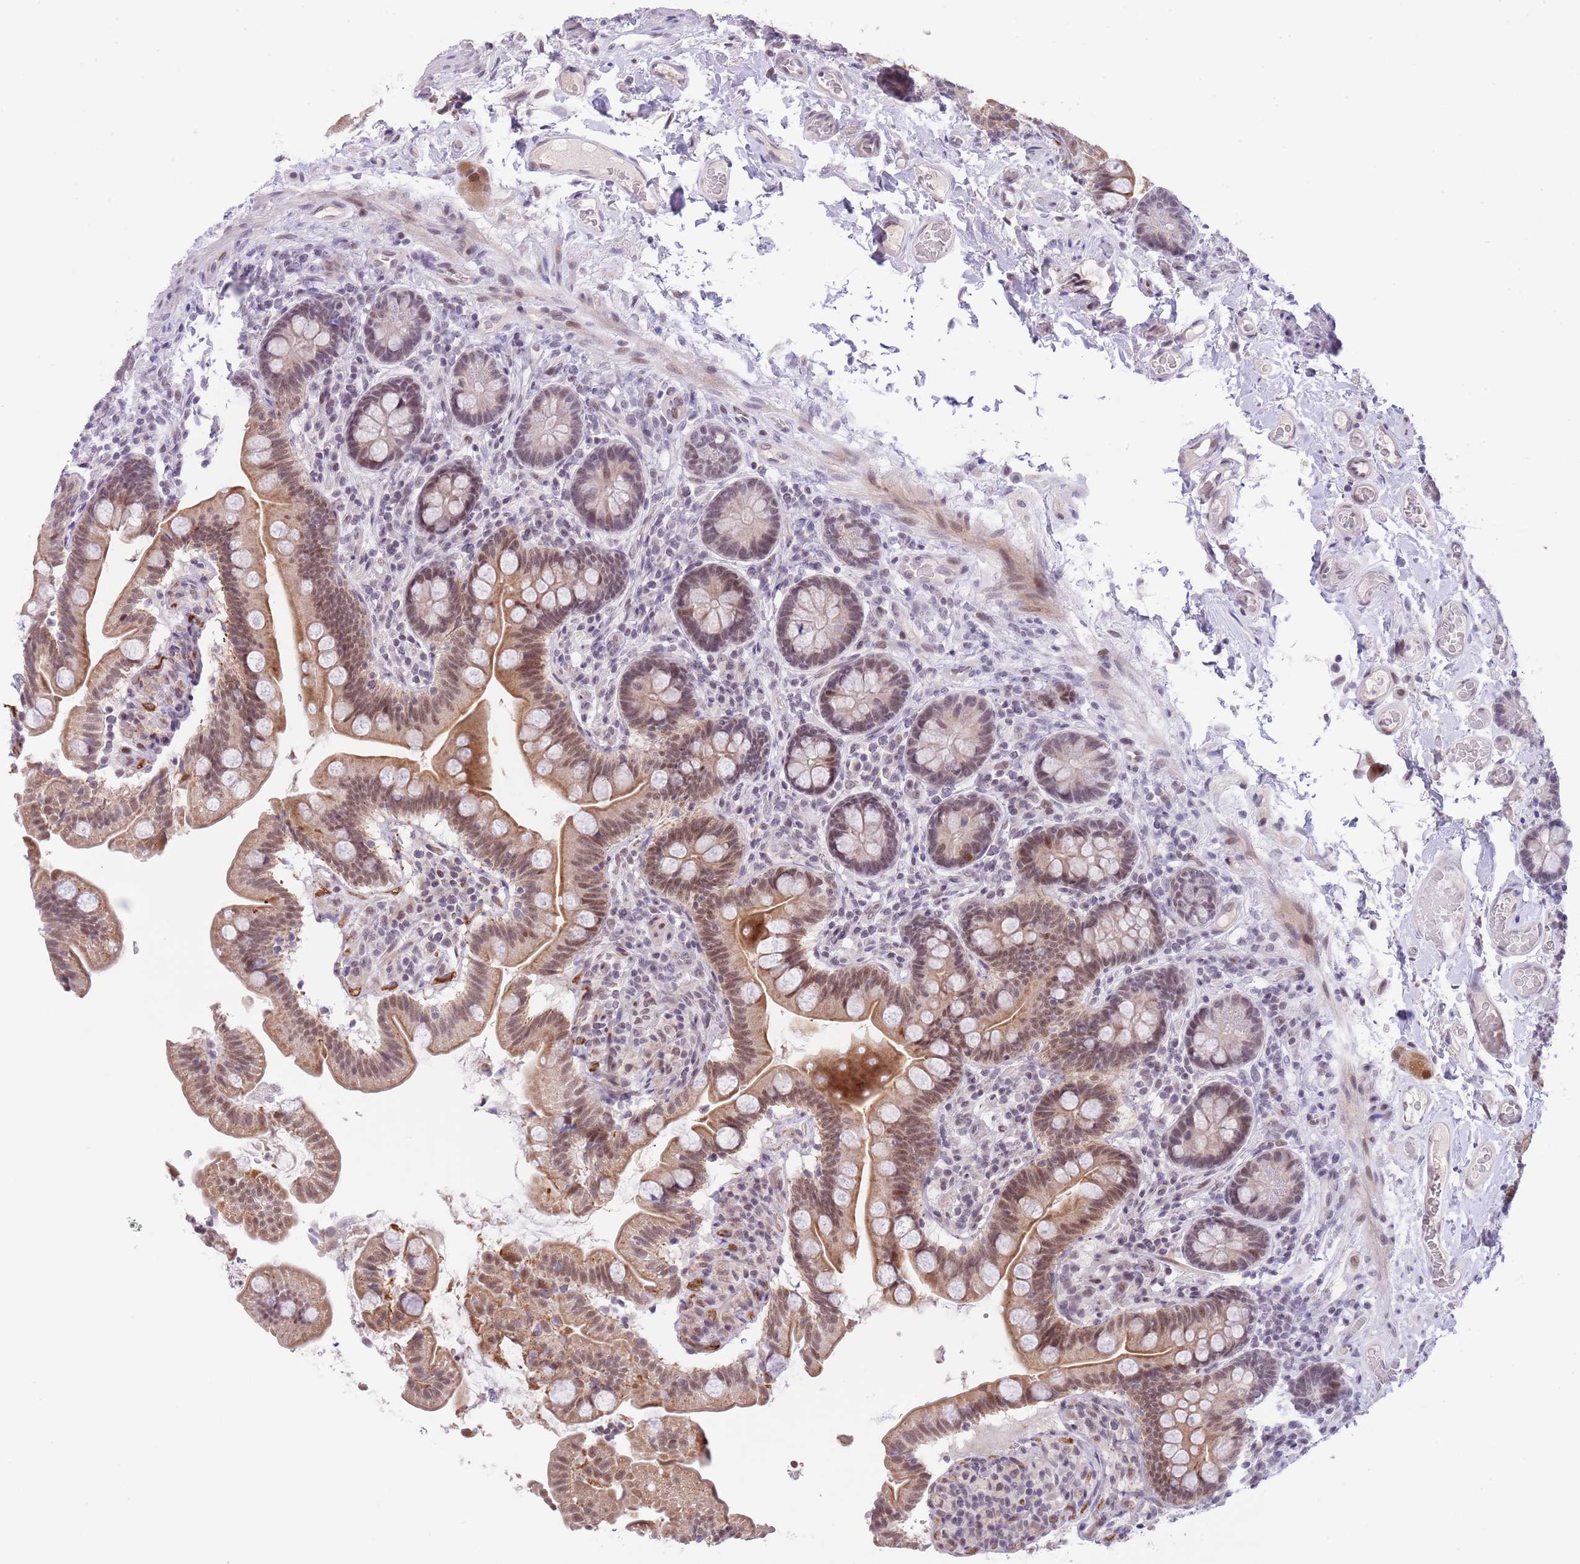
{"staining": {"intensity": "moderate", "quantity": ">75%", "location": "cytoplasmic/membranous,nuclear"}, "tissue": "small intestine", "cell_type": "Glandular cells", "image_type": "normal", "snomed": [{"axis": "morphology", "description": "Normal tissue, NOS"}, {"axis": "topography", "description": "Small intestine"}], "caption": "Immunohistochemical staining of benign human small intestine exhibits >75% levels of moderate cytoplasmic/membranous,nuclear protein expression in about >75% of glandular cells. (DAB (3,3'-diaminobenzidine) IHC, brown staining for protein, blue staining for nuclei).", "gene": "RFX1", "patient": {"sex": "female", "age": 64}}